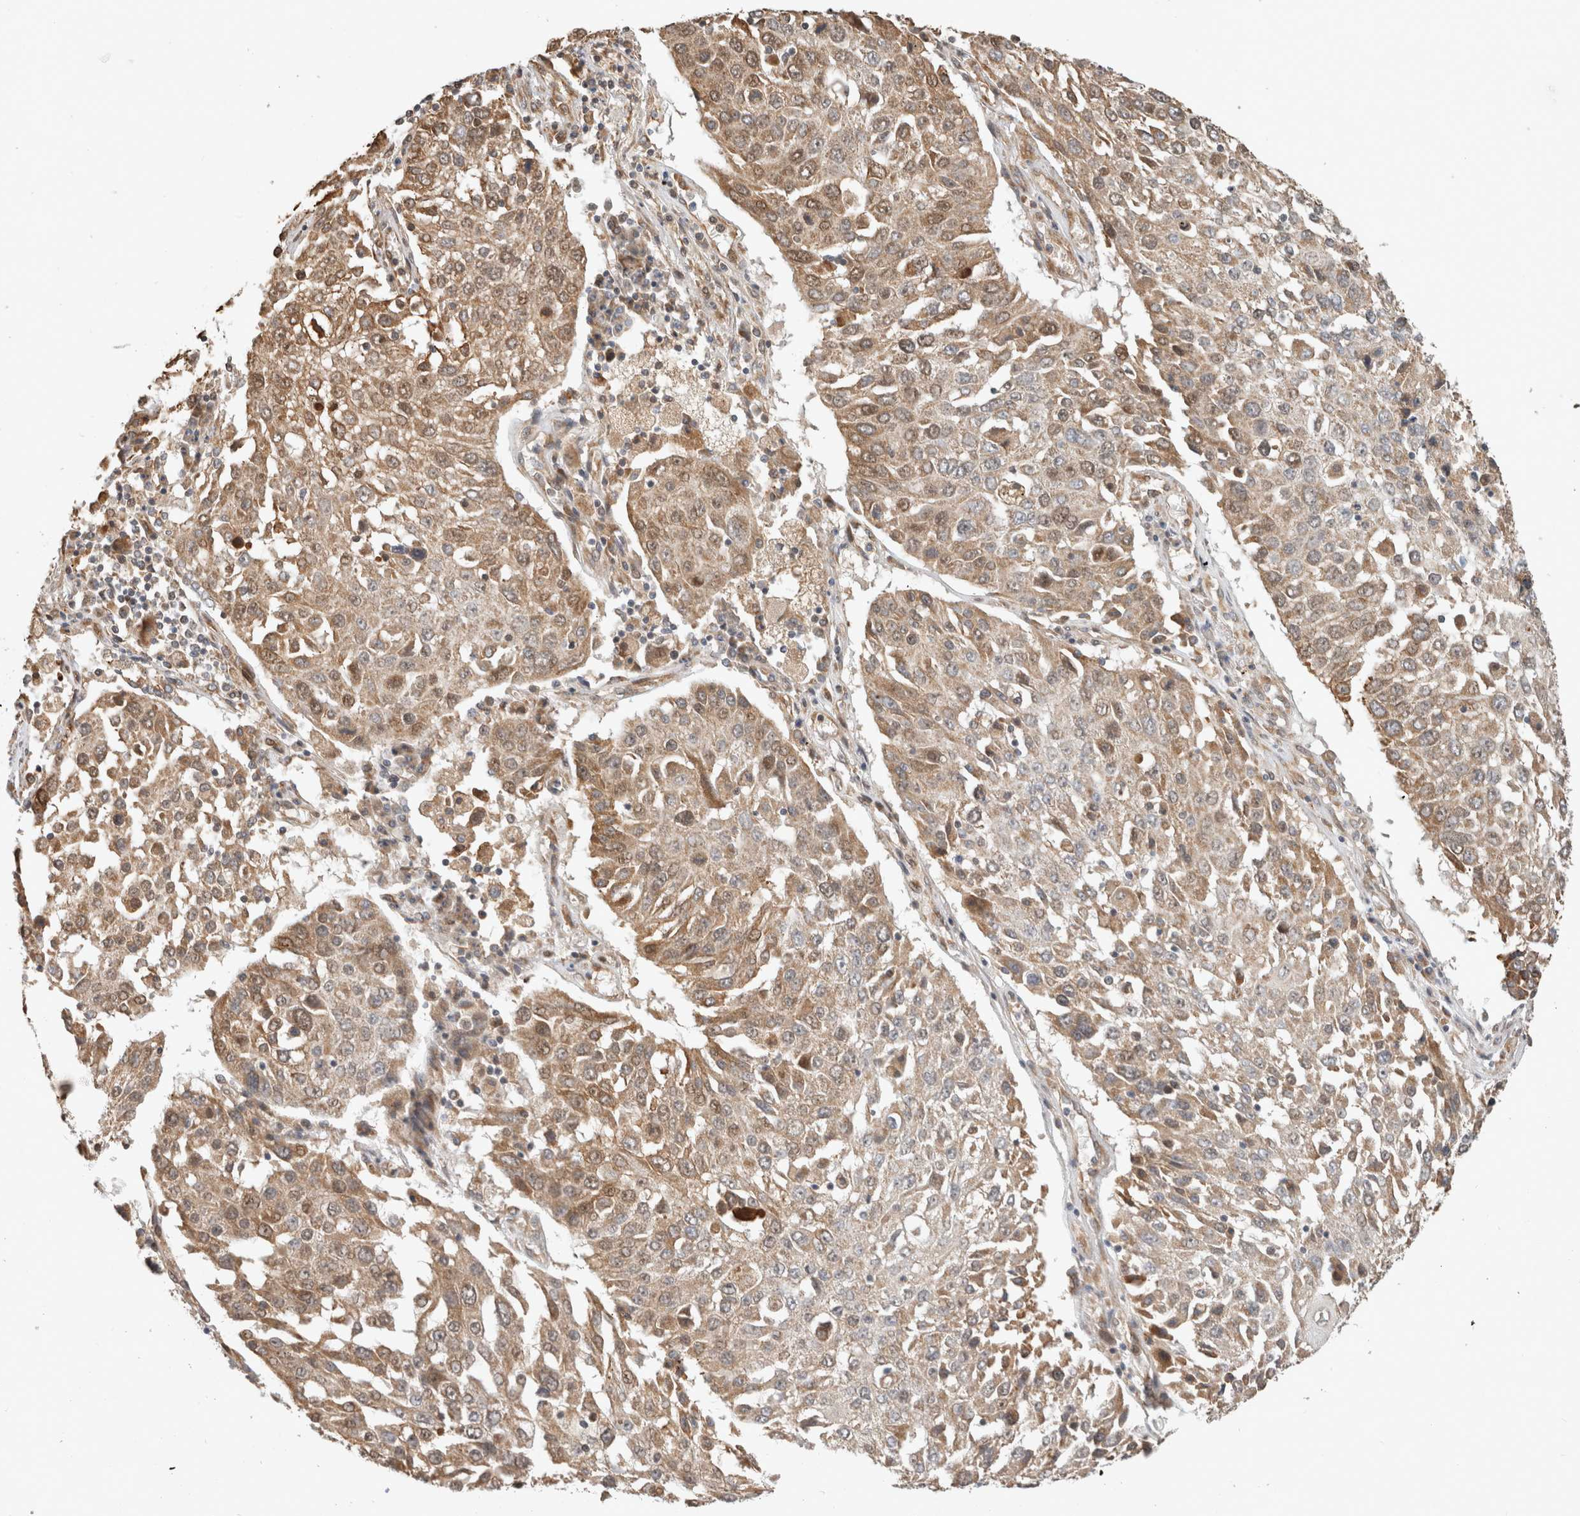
{"staining": {"intensity": "moderate", "quantity": ">75%", "location": "cytoplasmic/membranous"}, "tissue": "lung cancer", "cell_type": "Tumor cells", "image_type": "cancer", "snomed": [{"axis": "morphology", "description": "Squamous cell carcinoma, NOS"}, {"axis": "topography", "description": "Lung"}], "caption": "The image shows a brown stain indicating the presence of a protein in the cytoplasmic/membranous of tumor cells in lung cancer.", "gene": "GINS4", "patient": {"sex": "male", "age": 65}}